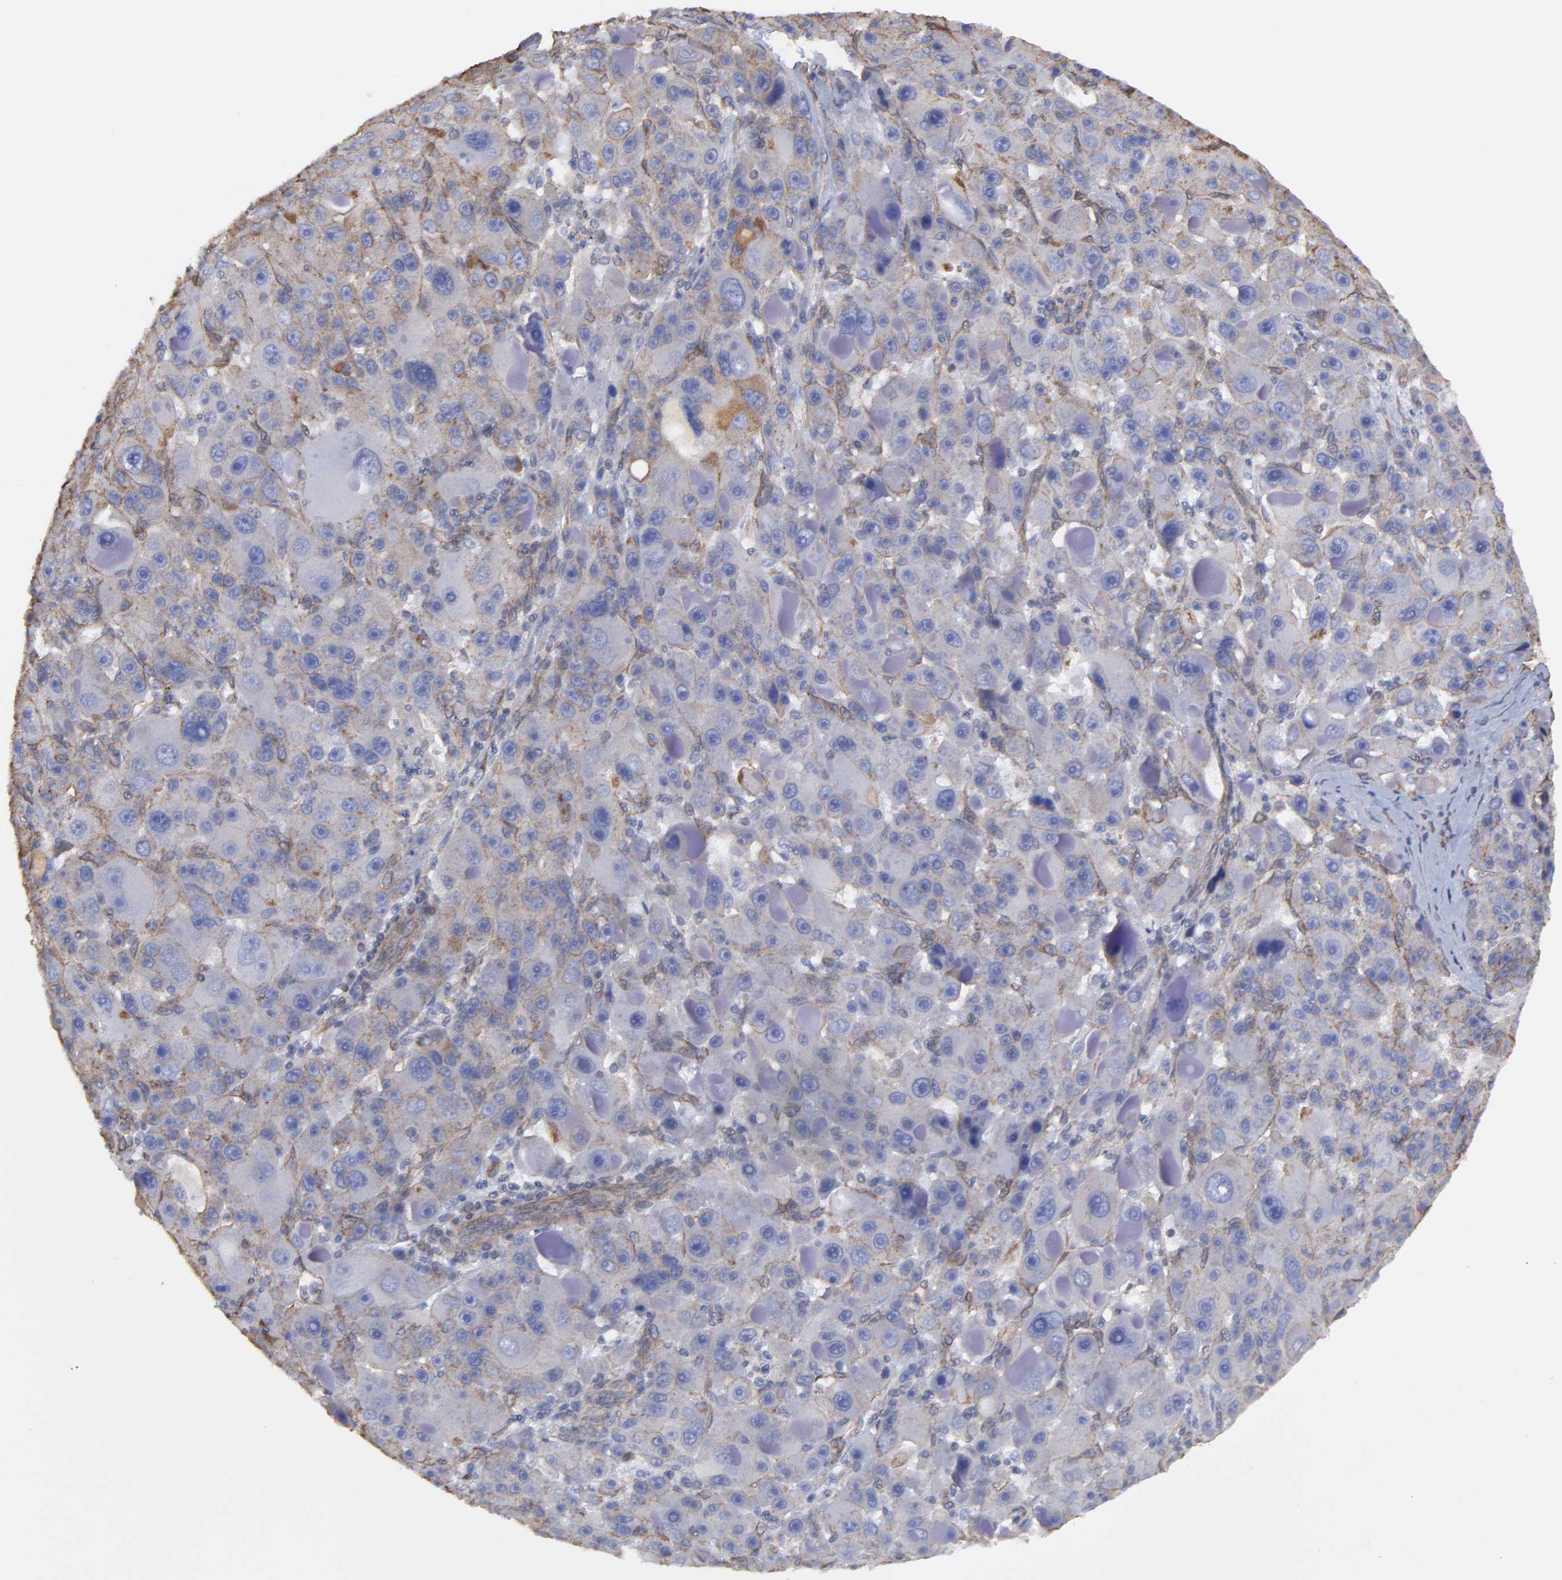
{"staining": {"intensity": "negative", "quantity": "none", "location": "none"}, "tissue": "liver cancer", "cell_type": "Tumor cells", "image_type": "cancer", "snomed": [{"axis": "morphology", "description": "Carcinoma, Hepatocellular, NOS"}, {"axis": "topography", "description": "Liver"}], "caption": "Liver hepatocellular carcinoma was stained to show a protein in brown. There is no significant expression in tumor cells. Nuclei are stained in blue.", "gene": "LRCH2", "patient": {"sex": "male", "age": 76}}